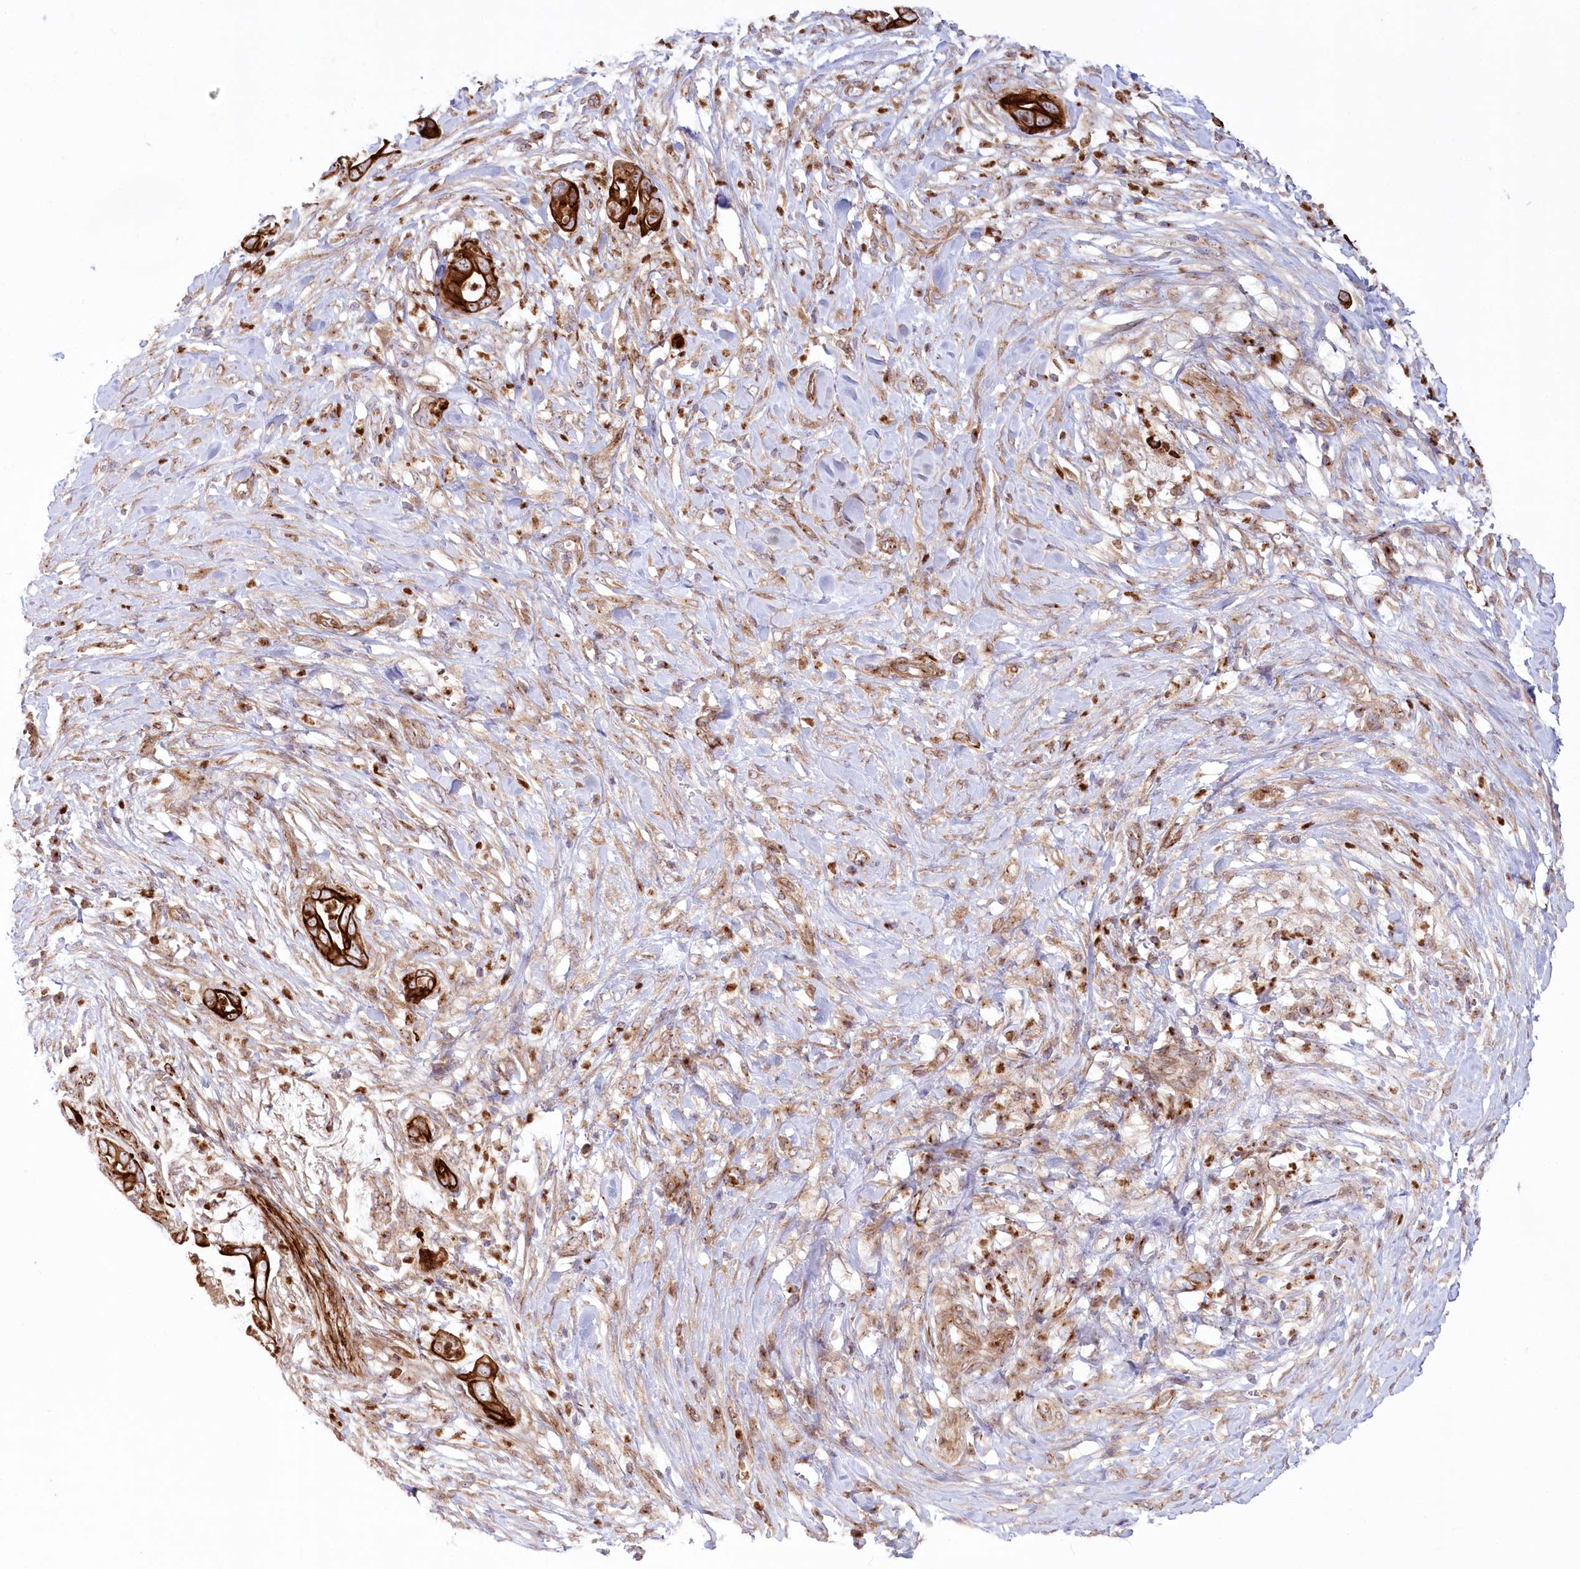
{"staining": {"intensity": "strong", "quantity": ">75%", "location": "cytoplasmic/membranous"}, "tissue": "pancreatic cancer", "cell_type": "Tumor cells", "image_type": "cancer", "snomed": [{"axis": "morphology", "description": "Adenocarcinoma, NOS"}, {"axis": "topography", "description": "Pancreas"}], "caption": "A micrograph of adenocarcinoma (pancreatic) stained for a protein displays strong cytoplasmic/membranous brown staining in tumor cells. The protein is shown in brown color, while the nuclei are stained blue.", "gene": "COMMD3", "patient": {"sex": "male", "age": 75}}